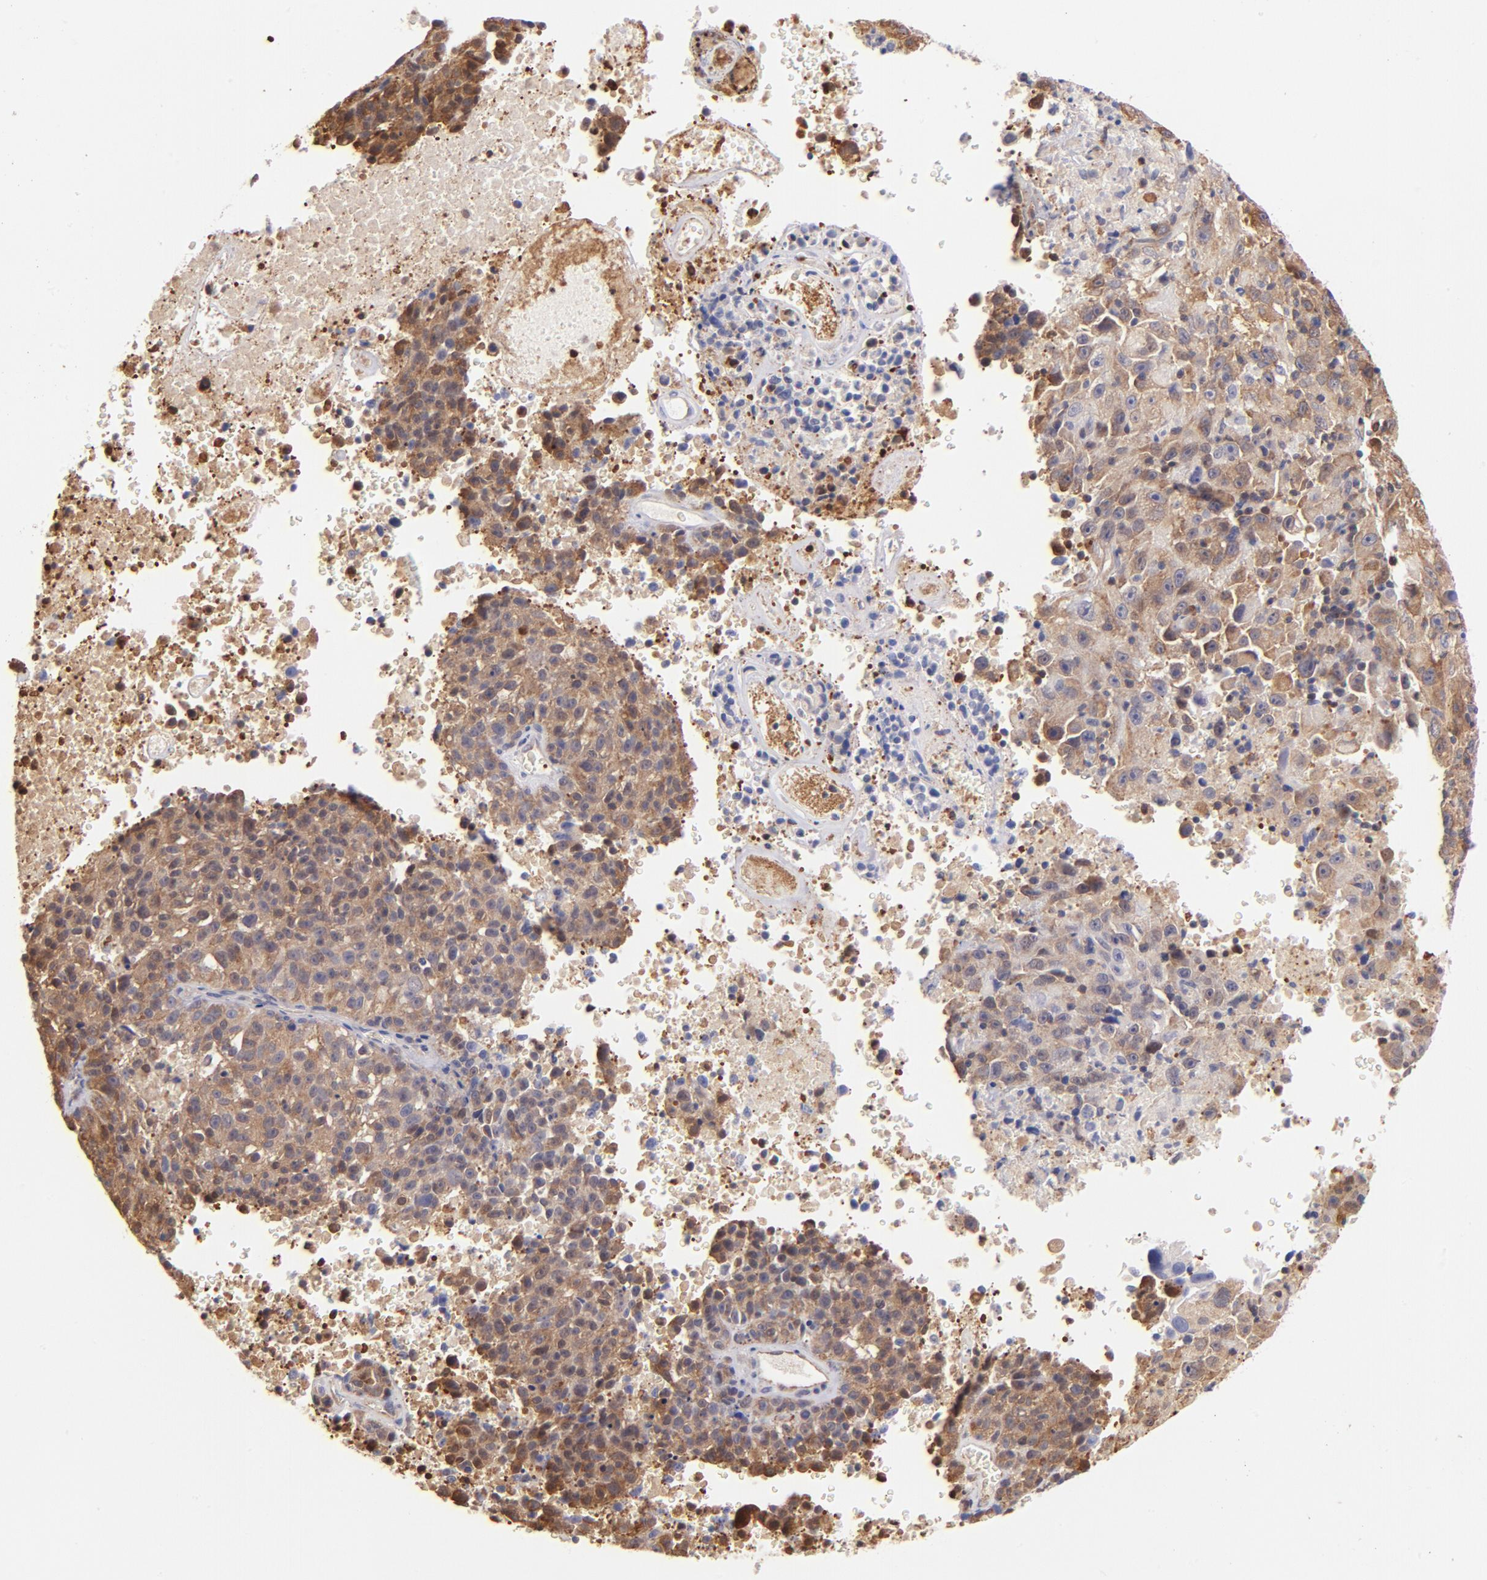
{"staining": {"intensity": "moderate", "quantity": ">75%", "location": "cytoplasmic/membranous,nuclear"}, "tissue": "melanoma", "cell_type": "Tumor cells", "image_type": "cancer", "snomed": [{"axis": "morphology", "description": "Malignant melanoma, Metastatic site"}, {"axis": "topography", "description": "Cerebral cortex"}], "caption": "DAB (3,3'-diaminobenzidine) immunohistochemical staining of human melanoma demonstrates moderate cytoplasmic/membranous and nuclear protein positivity in about >75% of tumor cells.", "gene": "YWHAB", "patient": {"sex": "female", "age": 52}}